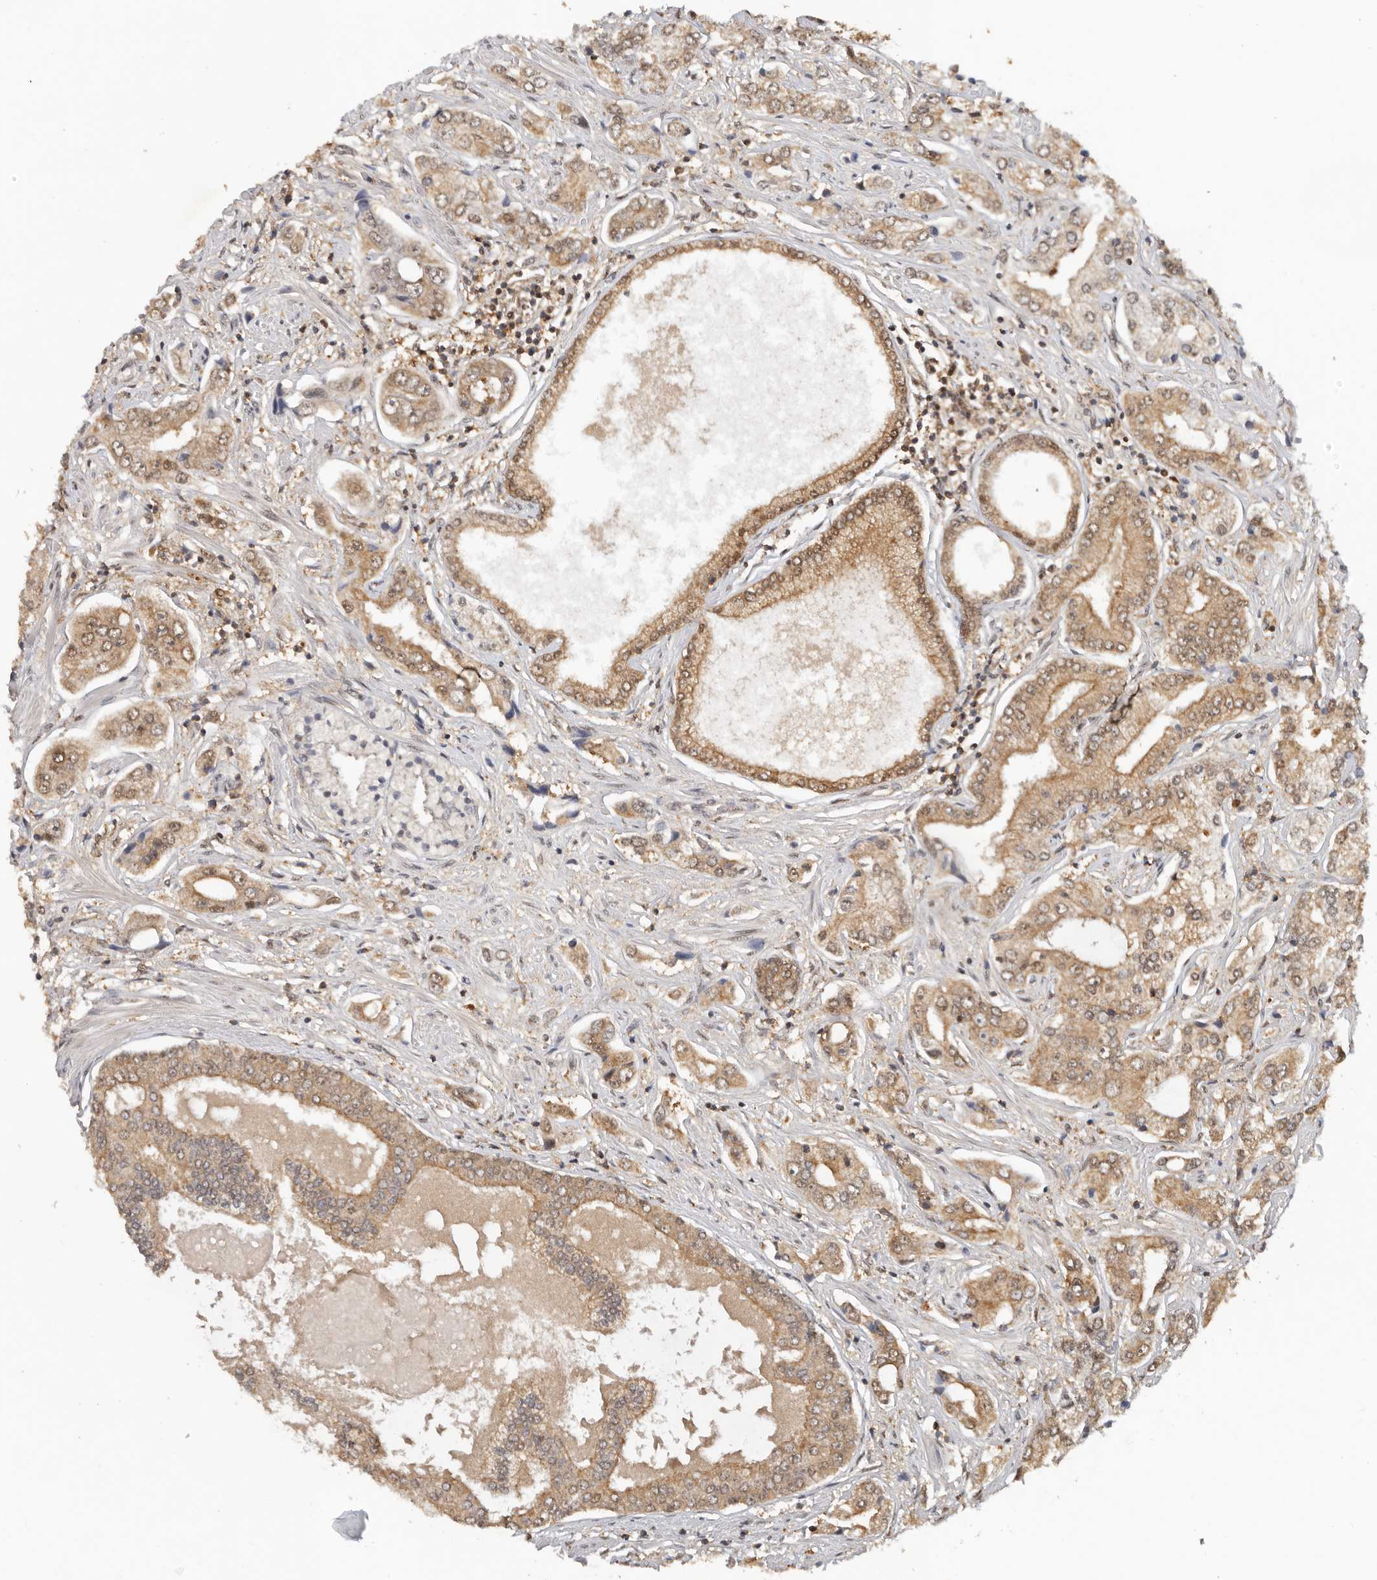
{"staining": {"intensity": "moderate", "quantity": ">75%", "location": "cytoplasmic/membranous"}, "tissue": "prostate cancer", "cell_type": "Tumor cells", "image_type": "cancer", "snomed": [{"axis": "morphology", "description": "Adenocarcinoma, High grade"}, {"axis": "topography", "description": "Prostate"}], "caption": "IHC (DAB (3,3'-diaminobenzidine)) staining of human prostate high-grade adenocarcinoma demonstrates moderate cytoplasmic/membranous protein expression in about >75% of tumor cells.", "gene": "PSMA5", "patient": {"sex": "male", "age": 66}}